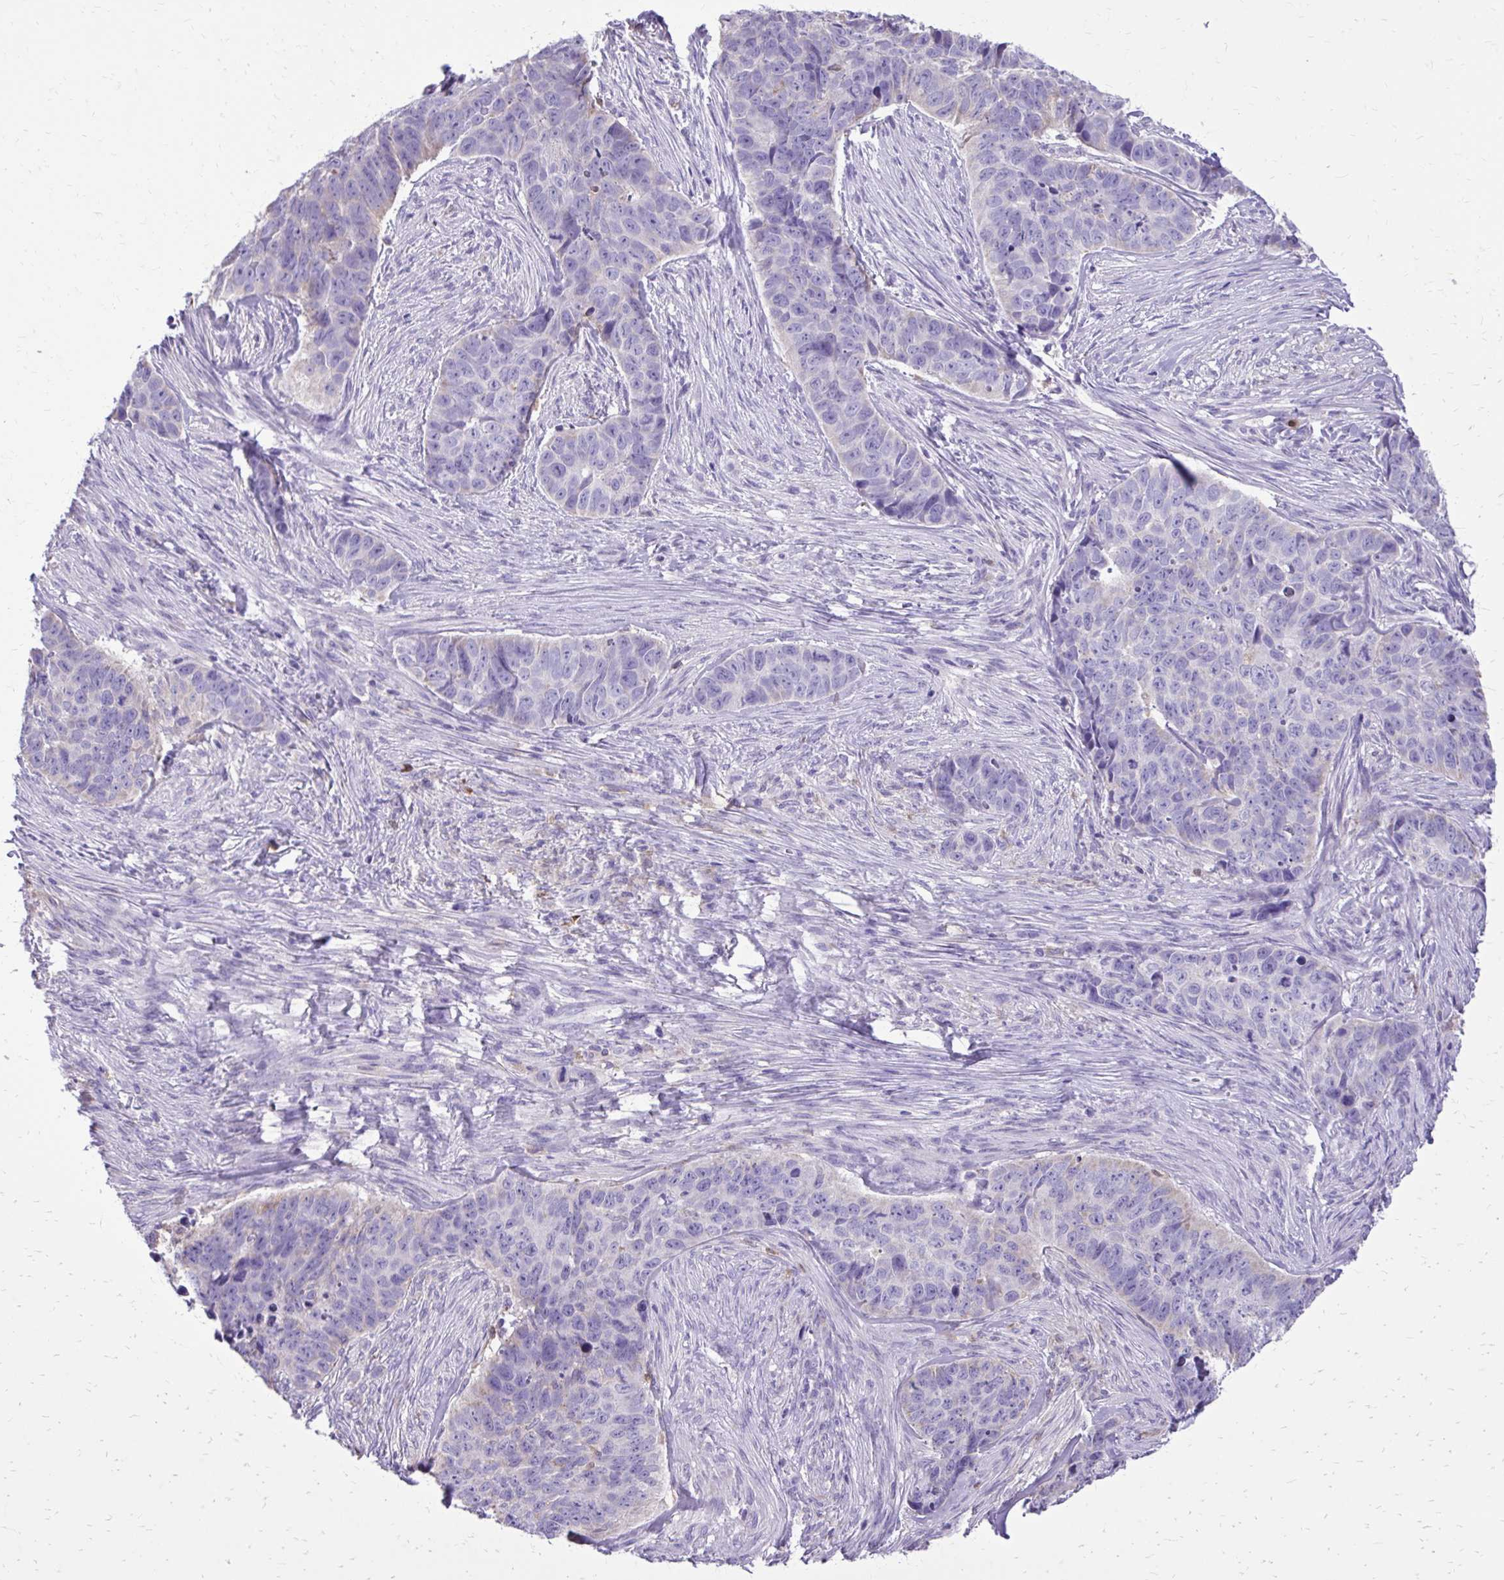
{"staining": {"intensity": "negative", "quantity": "none", "location": "none"}, "tissue": "skin cancer", "cell_type": "Tumor cells", "image_type": "cancer", "snomed": [{"axis": "morphology", "description": "Basal cell carcinoma"}, {"axis": "topography", "description": "Skin"}], "caption": "Micrograph shows no protein staining in tumor cells of skin cancer (basal cell carcinoma) tissue.", "gene": "CAT", "patient": {"sex": "female", "age": 82}}